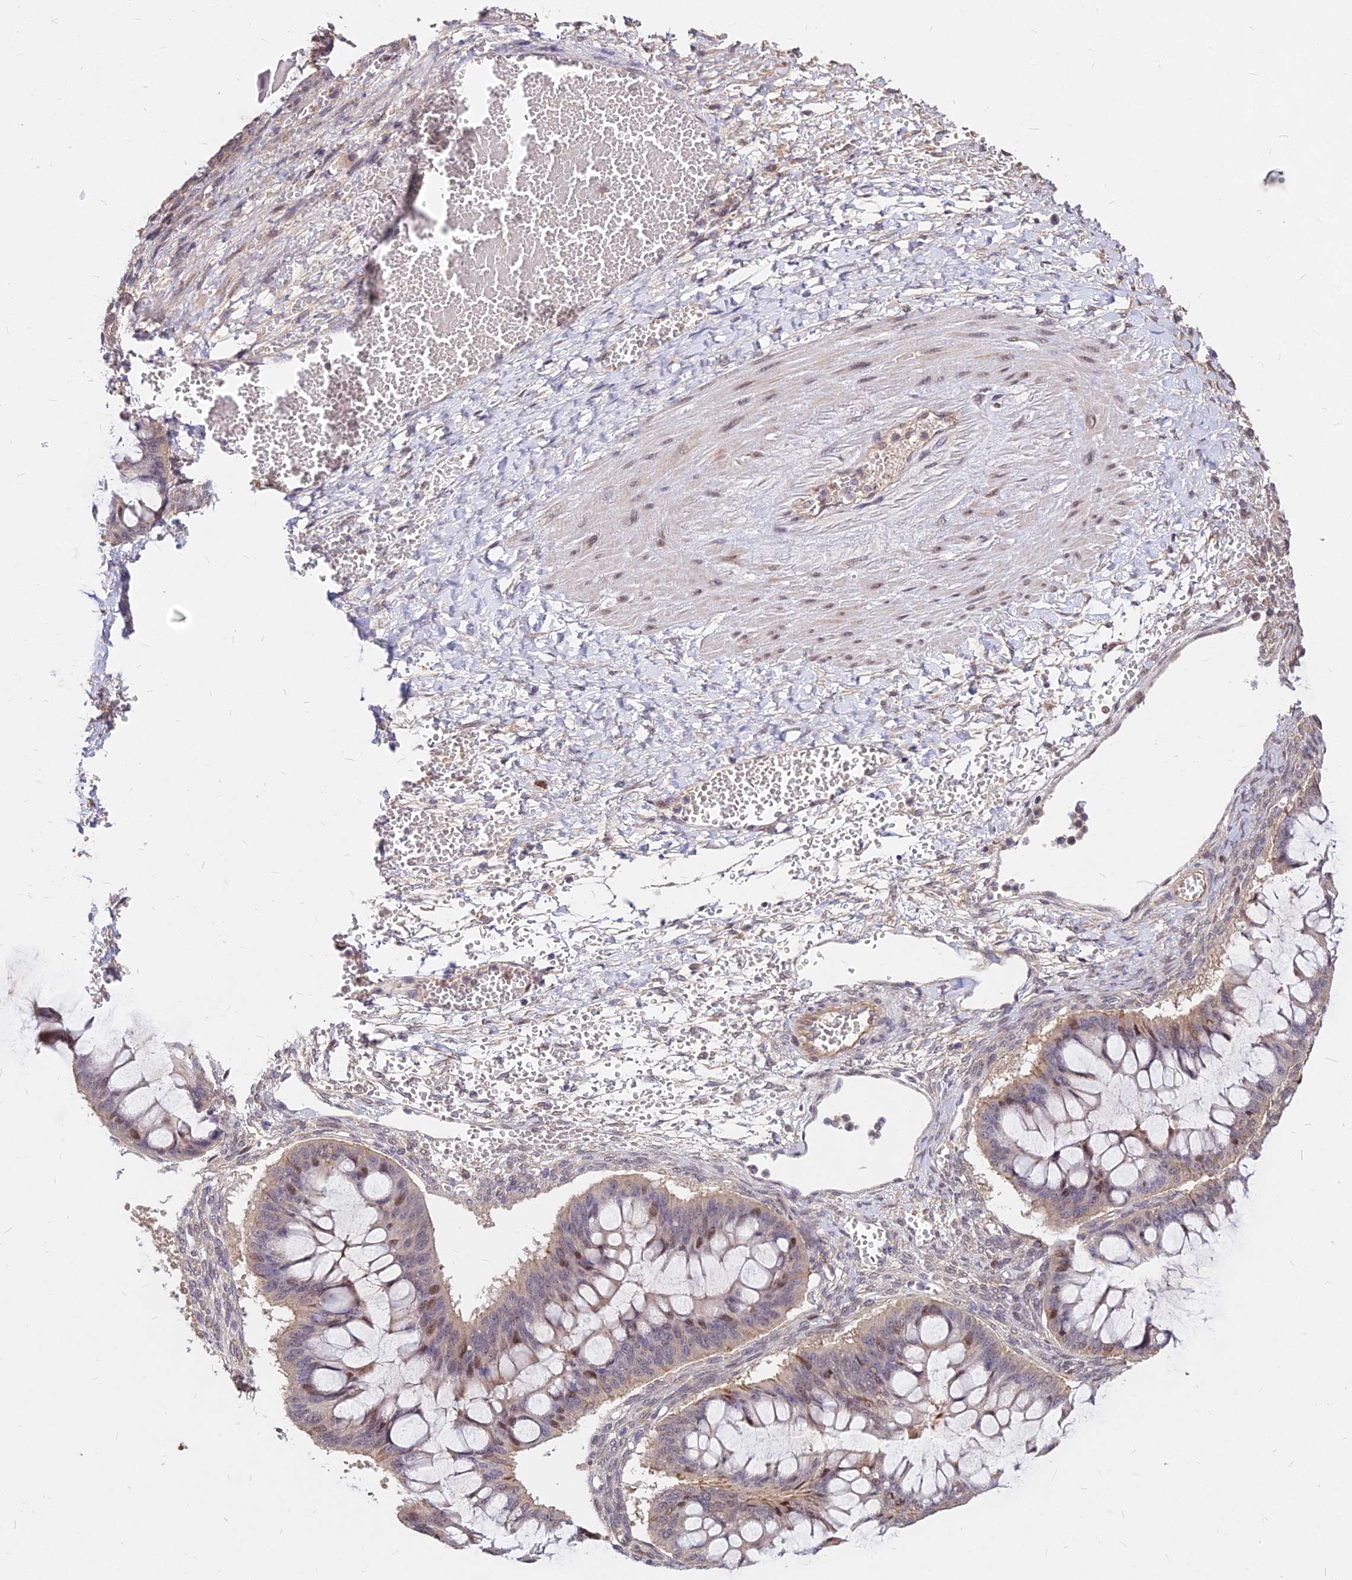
{"staining": {"intensity": "moderate", "quantity": "25%-75%", "location": "cytoplasmic/membranous,nuclear"}, "tissue": "ovarian cancer", "cell_type": "Tumor cells", "image_type": "cancer", "snomed": [{"axis": "morphology", "description": "Cystadenocarcinoma, mucinous, NOS"}, {"axis": "topography", "description": "Ovary"}], "caption": "Mucinous cystadenocarcinoma (ovarian) tissue shows moderate cytoplasmic/membranous and nuclear positivity in about 25%-75% of tumor cells, visualized by immunohistochemistry.", "gene": "C11orf68", "patient": {"sex": "female", "age": 73}}